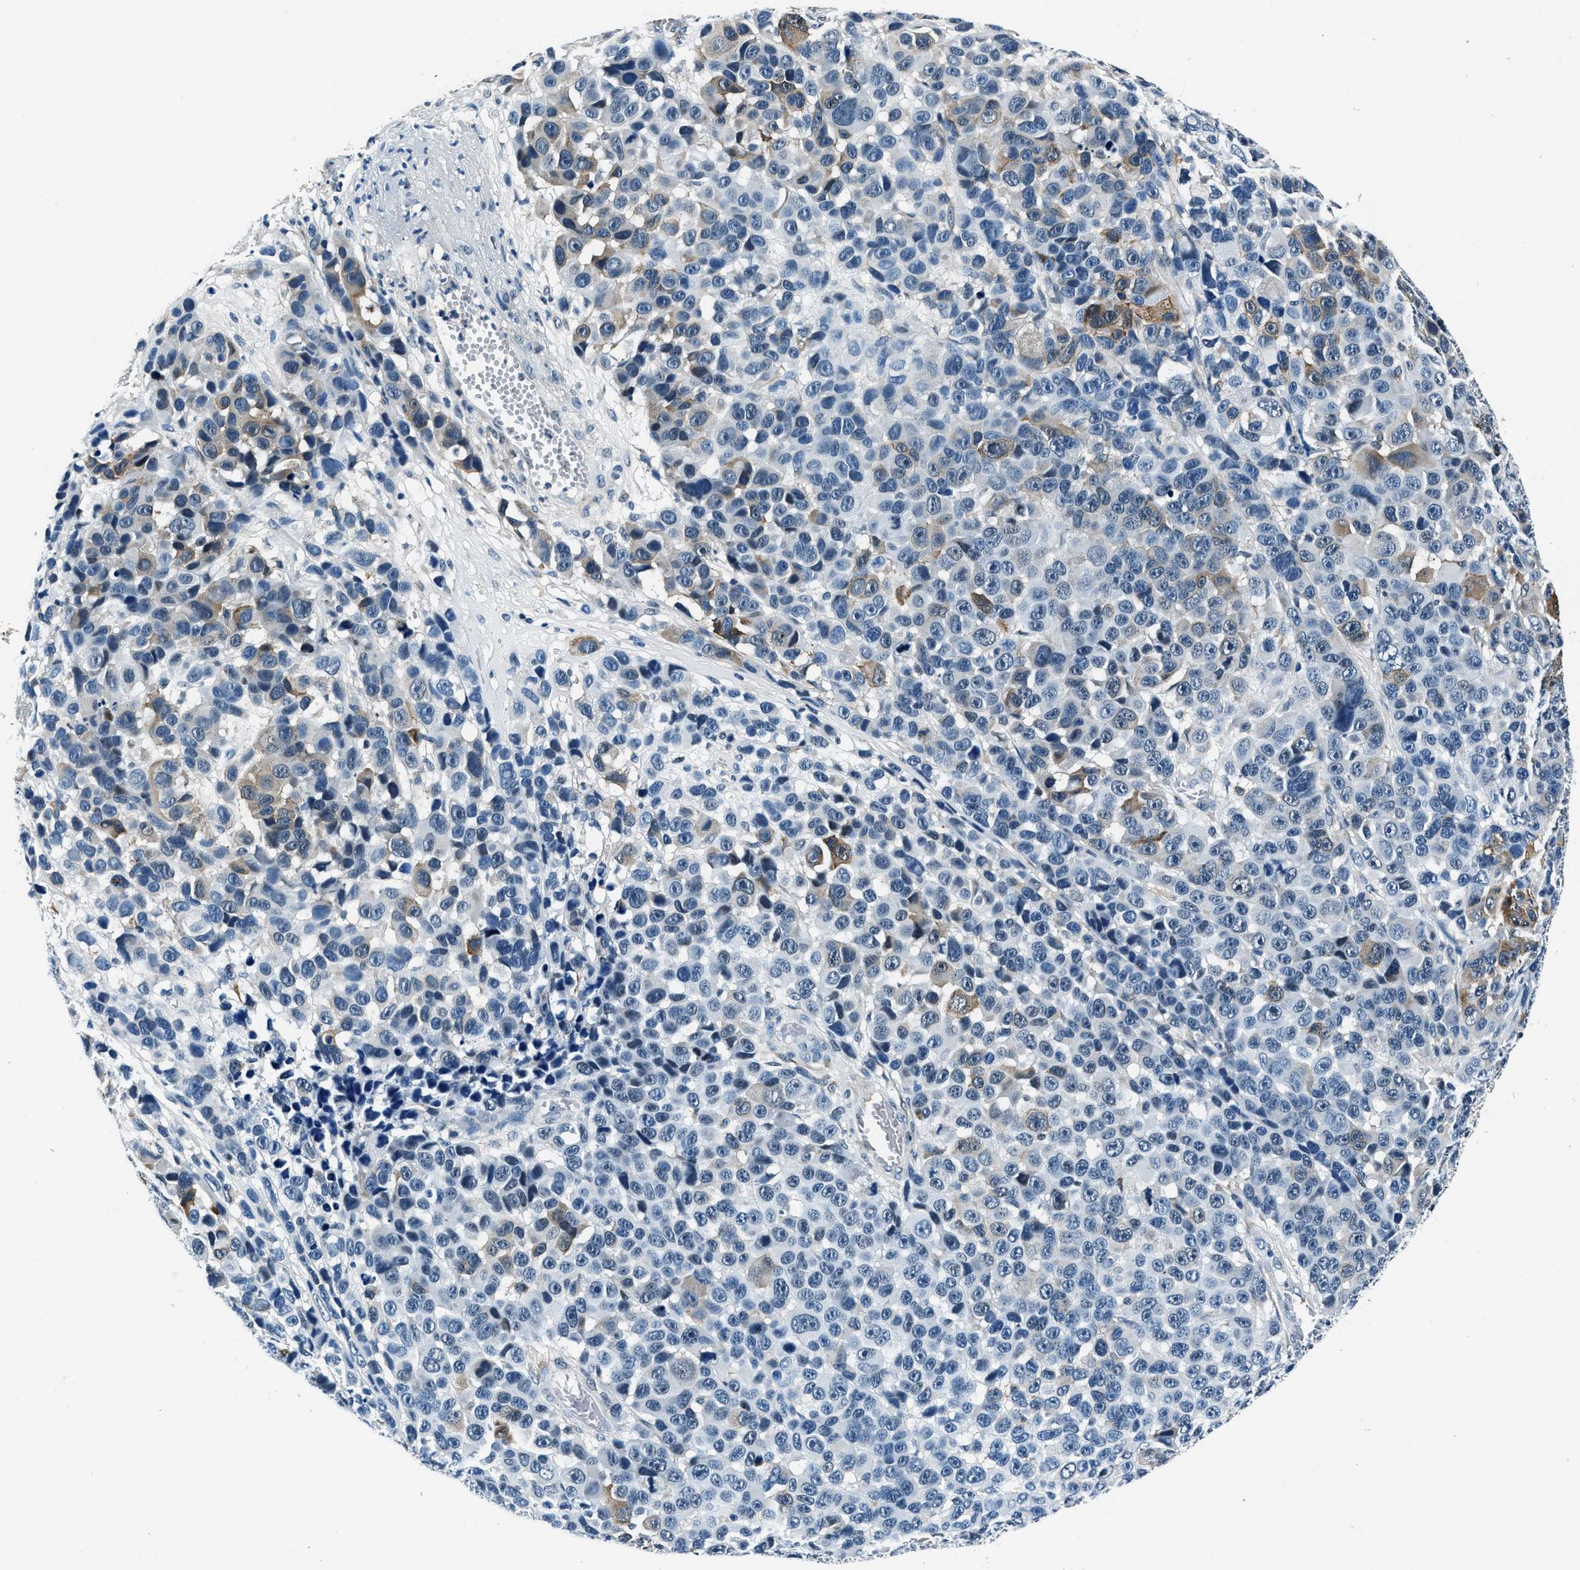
{"staining": {"intensity": "moderate", "quantity": "<25%", "location": "cytoplasmic/membranous"}, "tissue": "melanoma", "cell_type": "Tumor cells", "image_type": "cancer", "snomed": [{"axis": "morphology", "description": "Malignant melanoma, NOS"}, {"axis": "topography", "description": "Skin"}], "caption": "DAB immunohistochemical staining of human malignant melanoma reveals moderate cytoplasmic/membranous protein expression in approximately <25% of tumor cells.", "gene": "PTPDC1", "patient": {"sex": "male", "age": 53}}